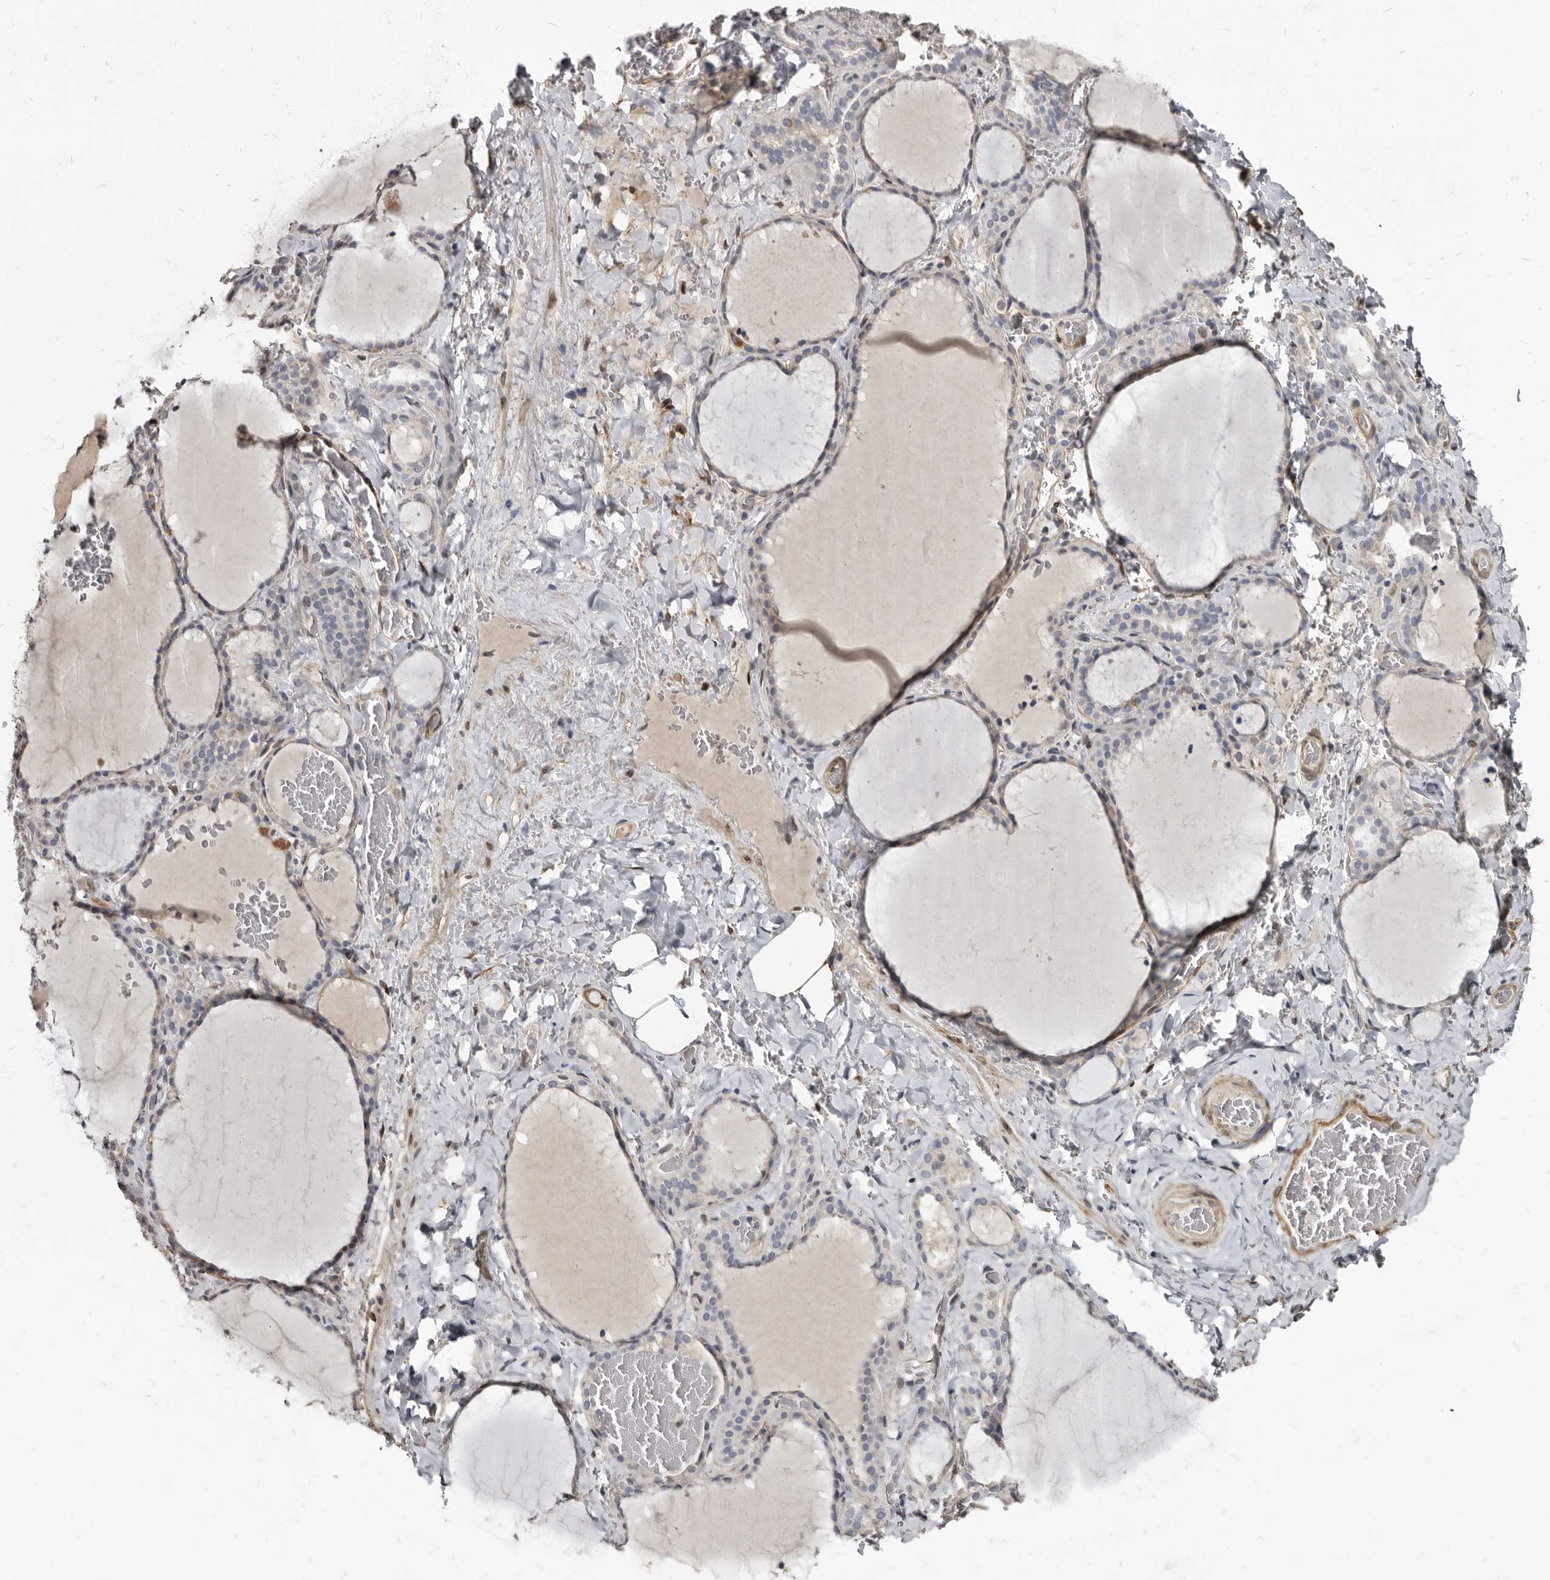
{"staining": {"intensity": "weak", "quantity": "<25%", "location": "cytoplasmic/membranous"}, "tissue": "thyroid gland", "cell_type": "Glandular cells", "image_type": "normal", "snomed": [{"axis": "morphology", "description": "Normal tissue, NOS"}, {"axis": "topography", "description": "Thyroid gland"}], "caption": "The micrograph displays no staining of glandular cells in normal thyroid gland.", "gene": "MRGPRF", "patient": {"sex": "female", "age": 22}}